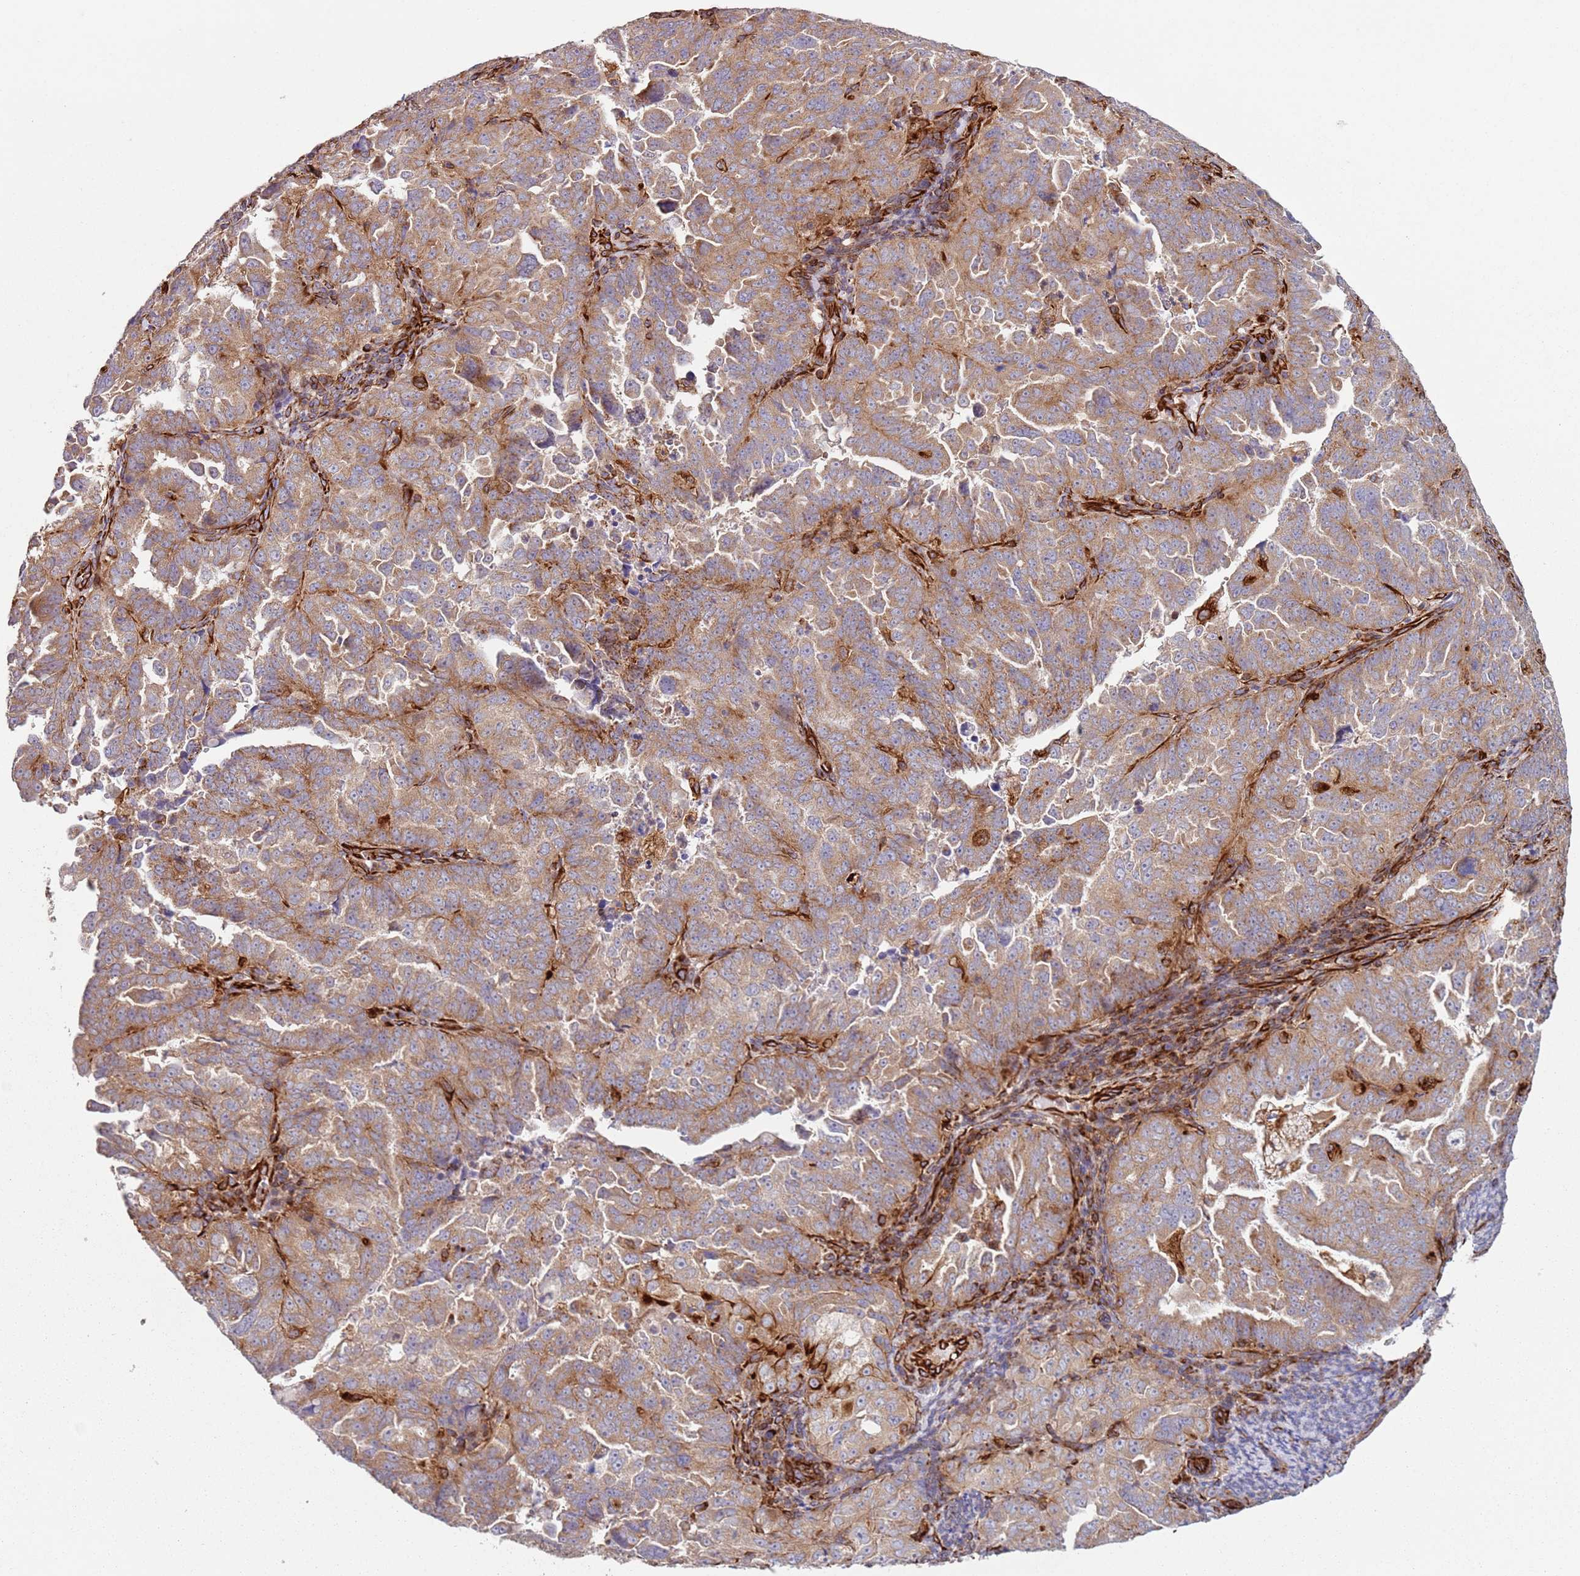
{"staining": {"intensity": "moderate", "quantity": ">75%", "location": "cytoplasmic/membranous"}, "tissue": "endometrial cancer", "cell_type": "Tumor cells", "image_type": "cancer", "snomed": [{"axis": "morphology", "description": "Adenocarcinoma, NOS"}, {"axis": "topography", "description": "Endometrium"}], "caption": "A medium amount of moderate cytoplasmic/membranous expression is present in about >75% of tumor cells in adenocarcinoma (endometrial) tissue. Nuclei are stained in blue.", "gene": "SNAPIN", "patient": {"sex": "female", "age": 65}}